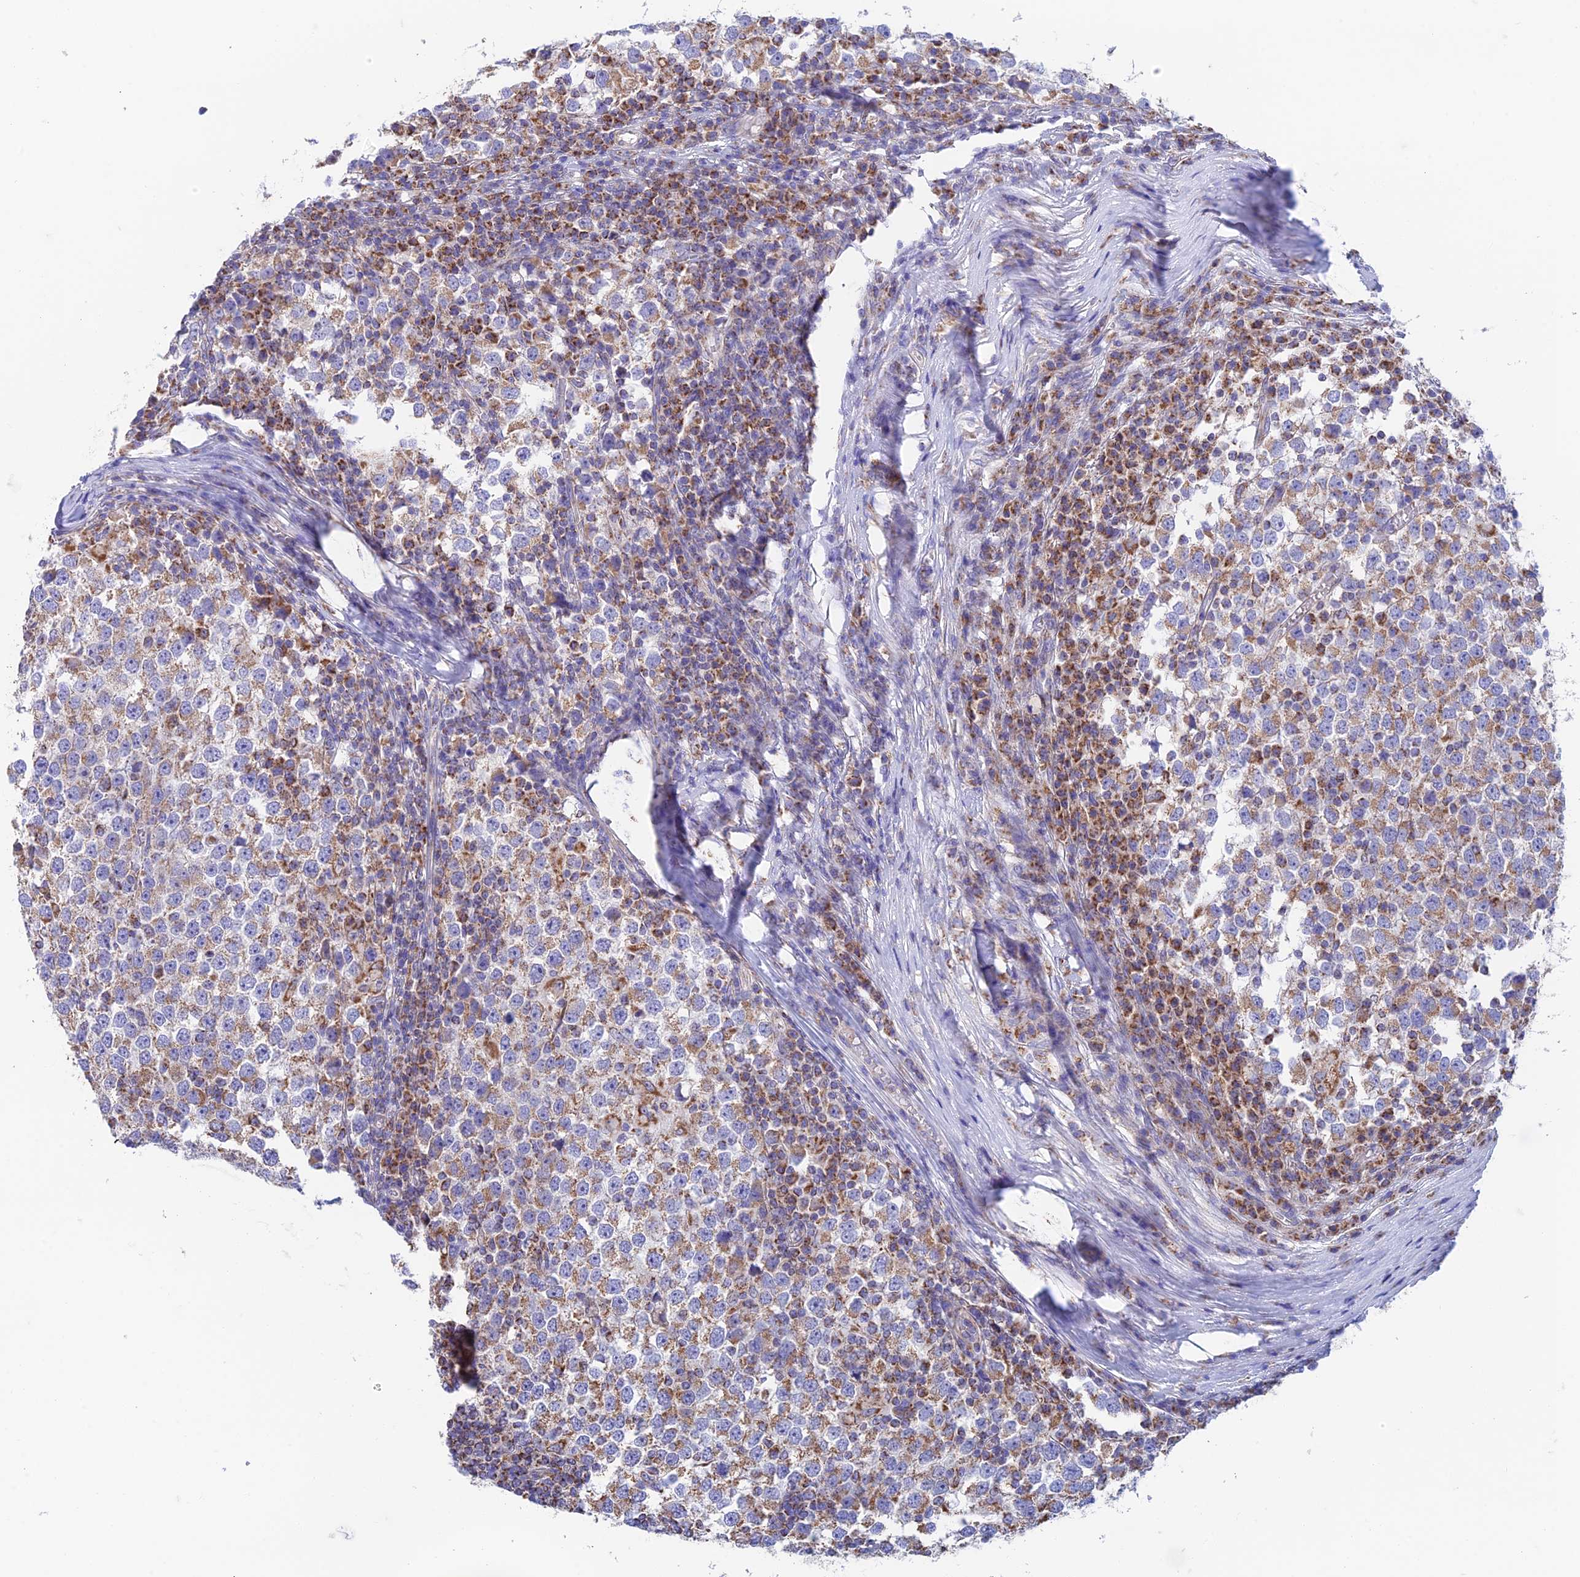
{"staining": {"intensity": "weak", "quantity": "25%-75%", "location": "cytoplasmic/membranous"}, "tissue": "testis cancer", "cell_type": "Tumor cells", "image_type": "cancer", "snomed": [{"axis": "morphology", "description": "Seminoma, NOS"}, {"axis": "topography", "description": "Testis"}], "caption": "IHC histopathology image of neoplastic tissue: seminoma (testis) stained using IHC demonstrates low levels of weak protein expression localized specifically in the cytoplasmic/membranous of tumor cells, appearing as a cytoplasmic/membranous brown color.", "gene": "ZNF181", "patient": {"sex": "male", "age": 65}}